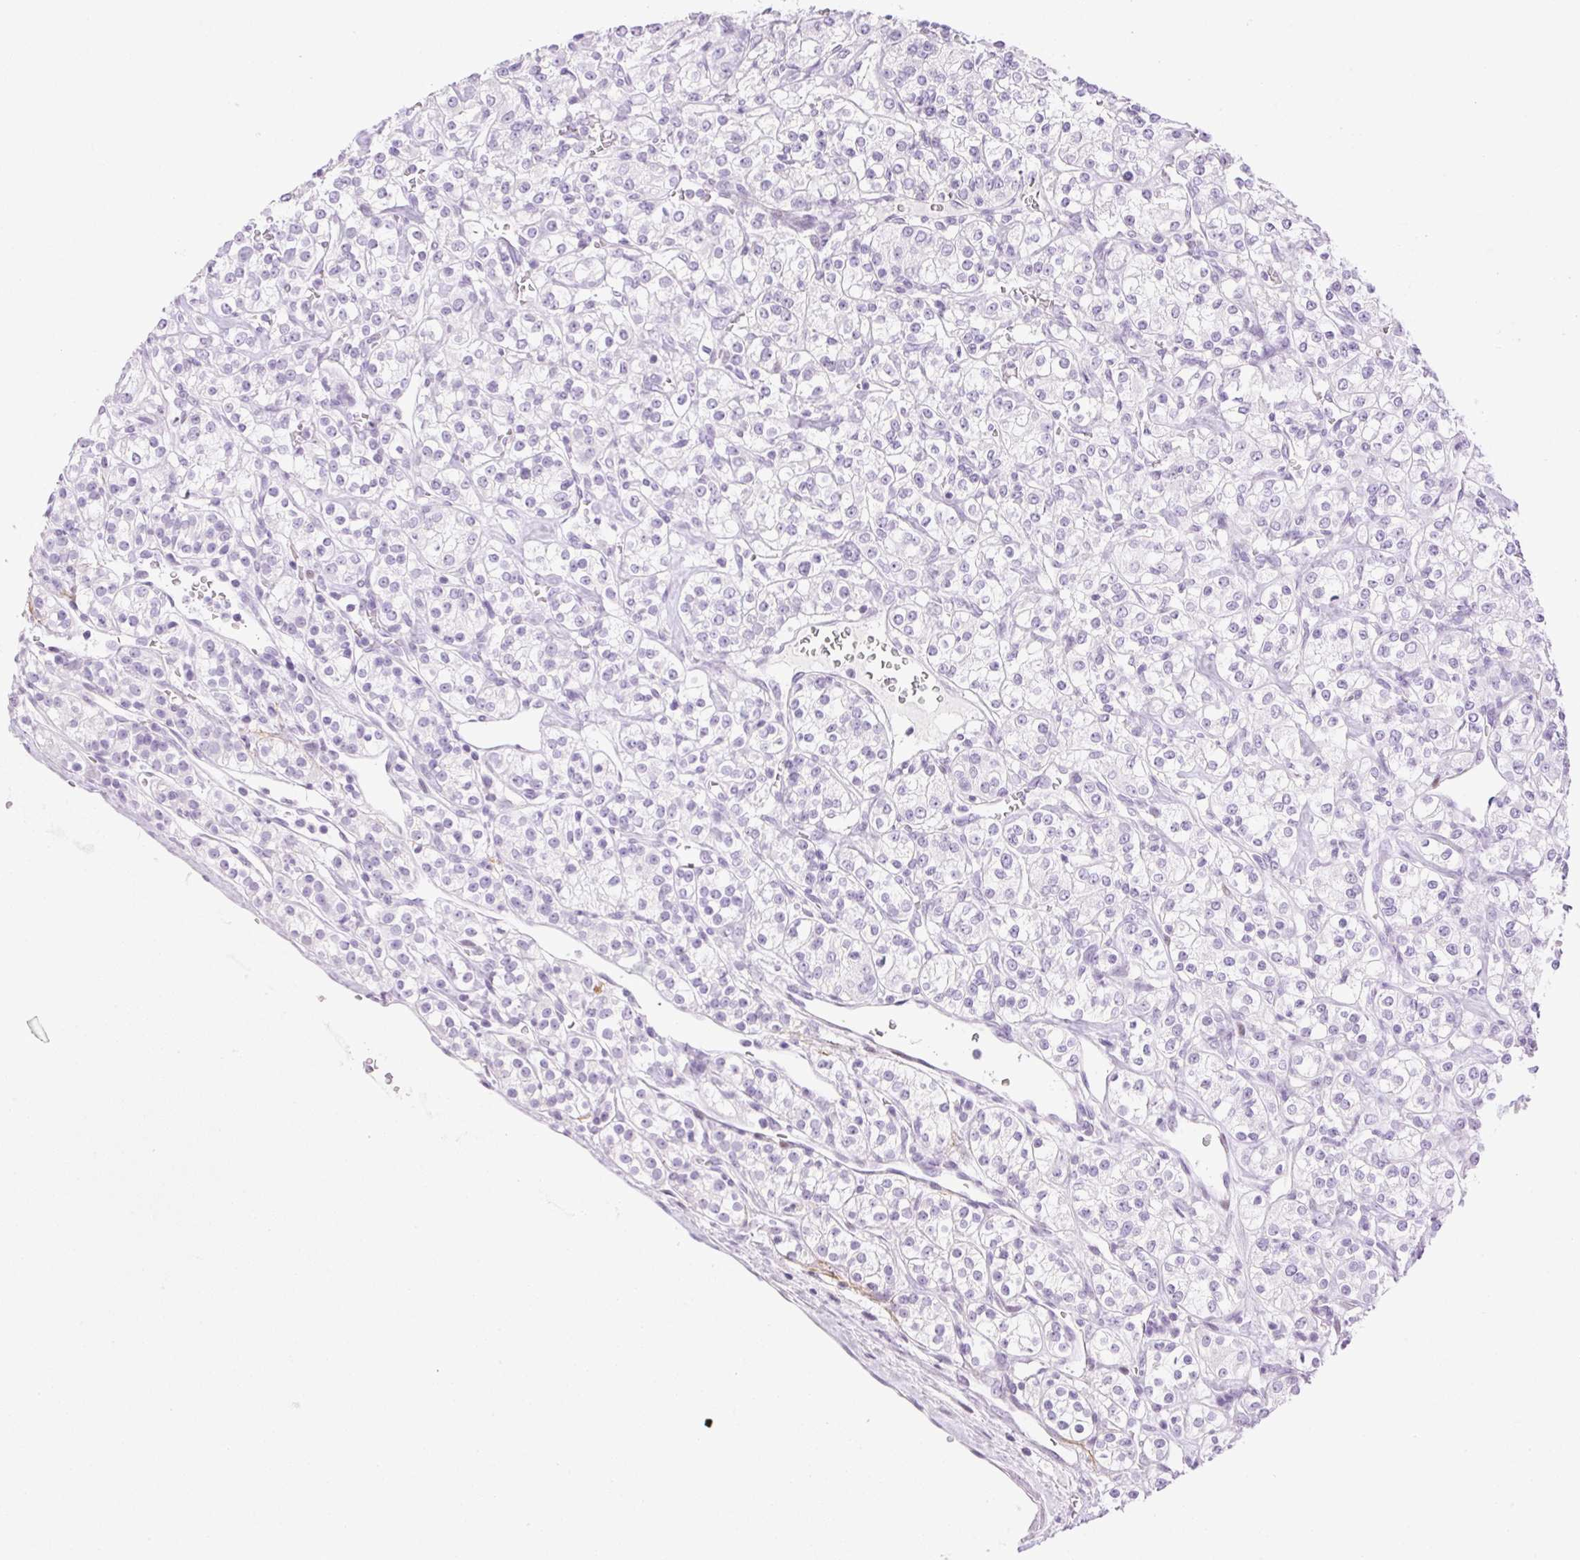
{"staining": {"intensity": "negative", "quantity": "none", "location": "none"}, "tissue": "renal cancer", "cell_type": "Tumor cells", "image_type": "cancer", "snomed": [{"axis": "morphology", "description": "Adenocarcinoma, NOS"}, {"axis": "topography", "description": "Kidney"}], "caption": "The immunohistochemistry (IHC) micrograph has no significant staining in tumor cells of adenocarcinoma (renal) tissue. Nuclei are stained in blue.", "gene": "SP140L", "patient": {"sex": "male", "age": 77}}